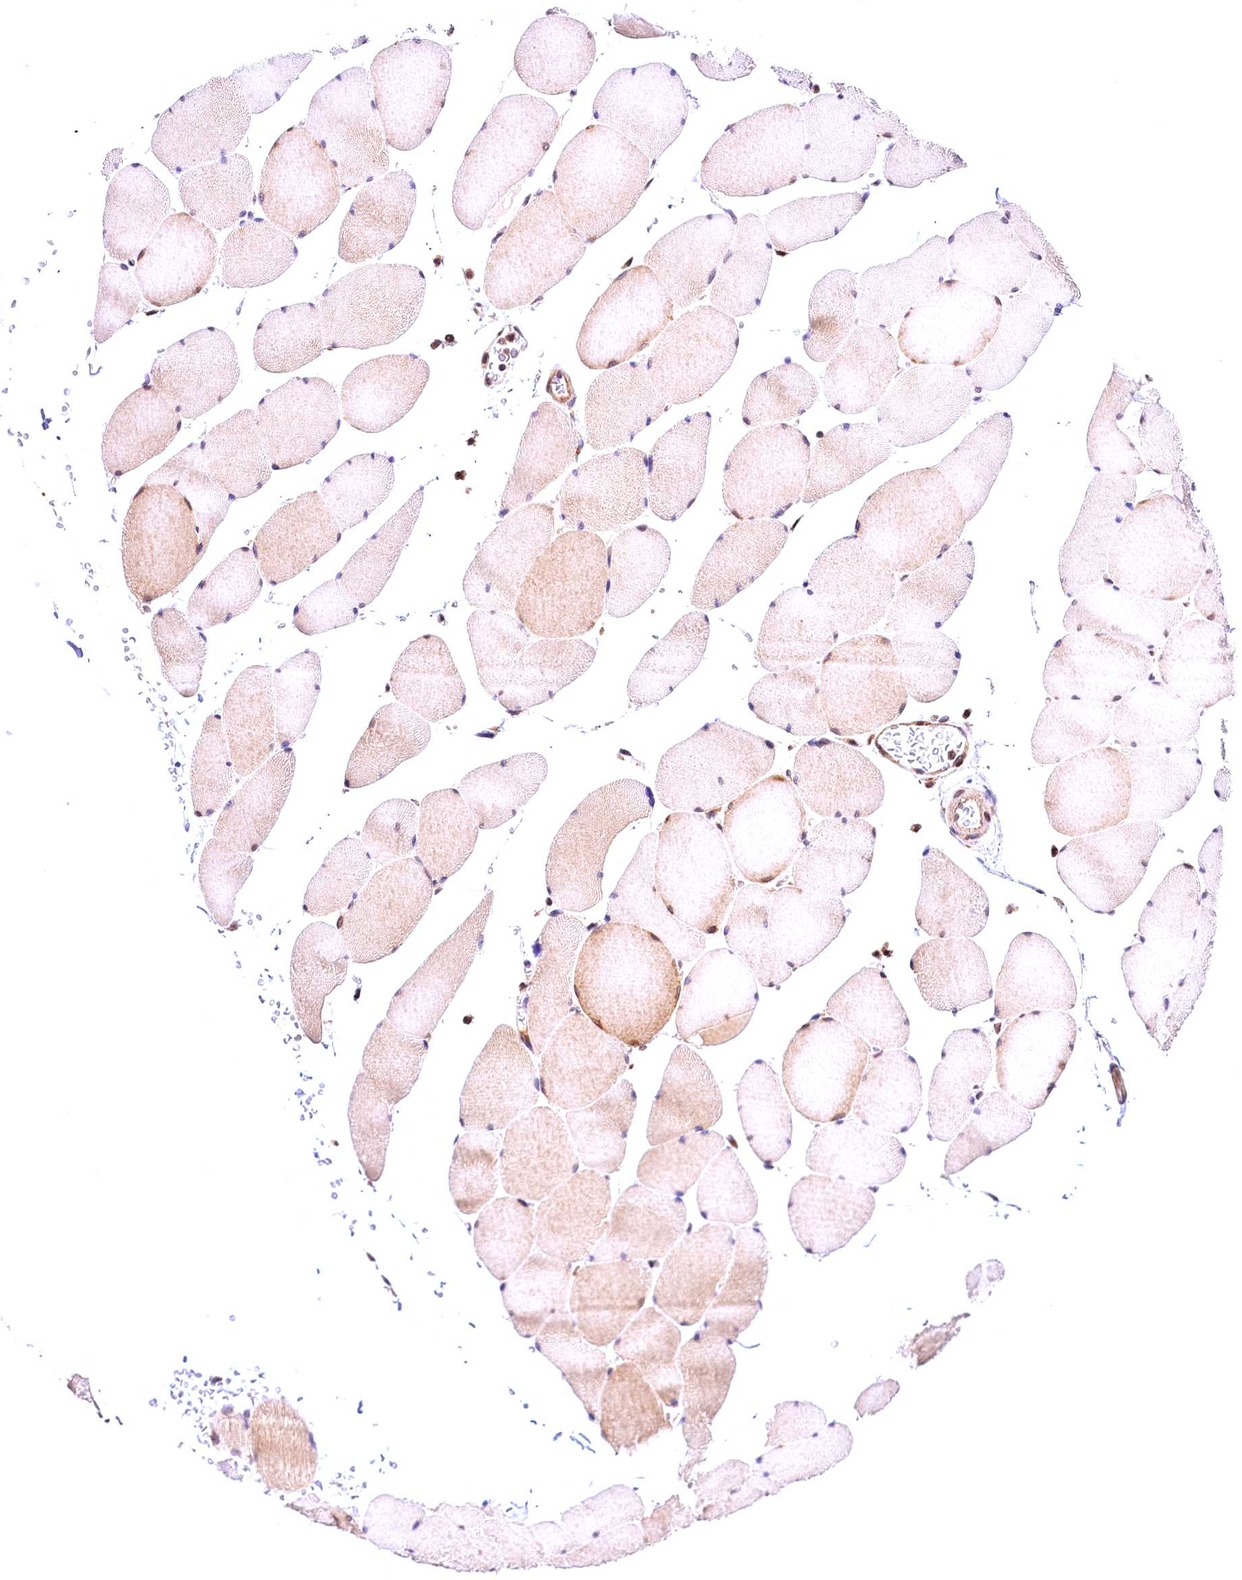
{"staining": {"intensity": "weak", "quantity": "<25%", "location": "cytoplasmic/membranous,nuclear"}, "tissue": "skeletal muscle", "cell_type": "Myocytes", "image_type": "normal", "snomed": [{"axis": "morphology", "description": "Normal tissue, NOS"}, {"axis": "topography", "description": "Skeletal muscle"}, {"axis": "topography", "description": "Head-Neck"}], "caption": "Protein analysis of benign skeletal muscle demonstrates no significant positivity in myocytes. Nuclei are stained in blue.", "gene": "CHORDC1", "patient": {"sex": "male", "age": 66}}